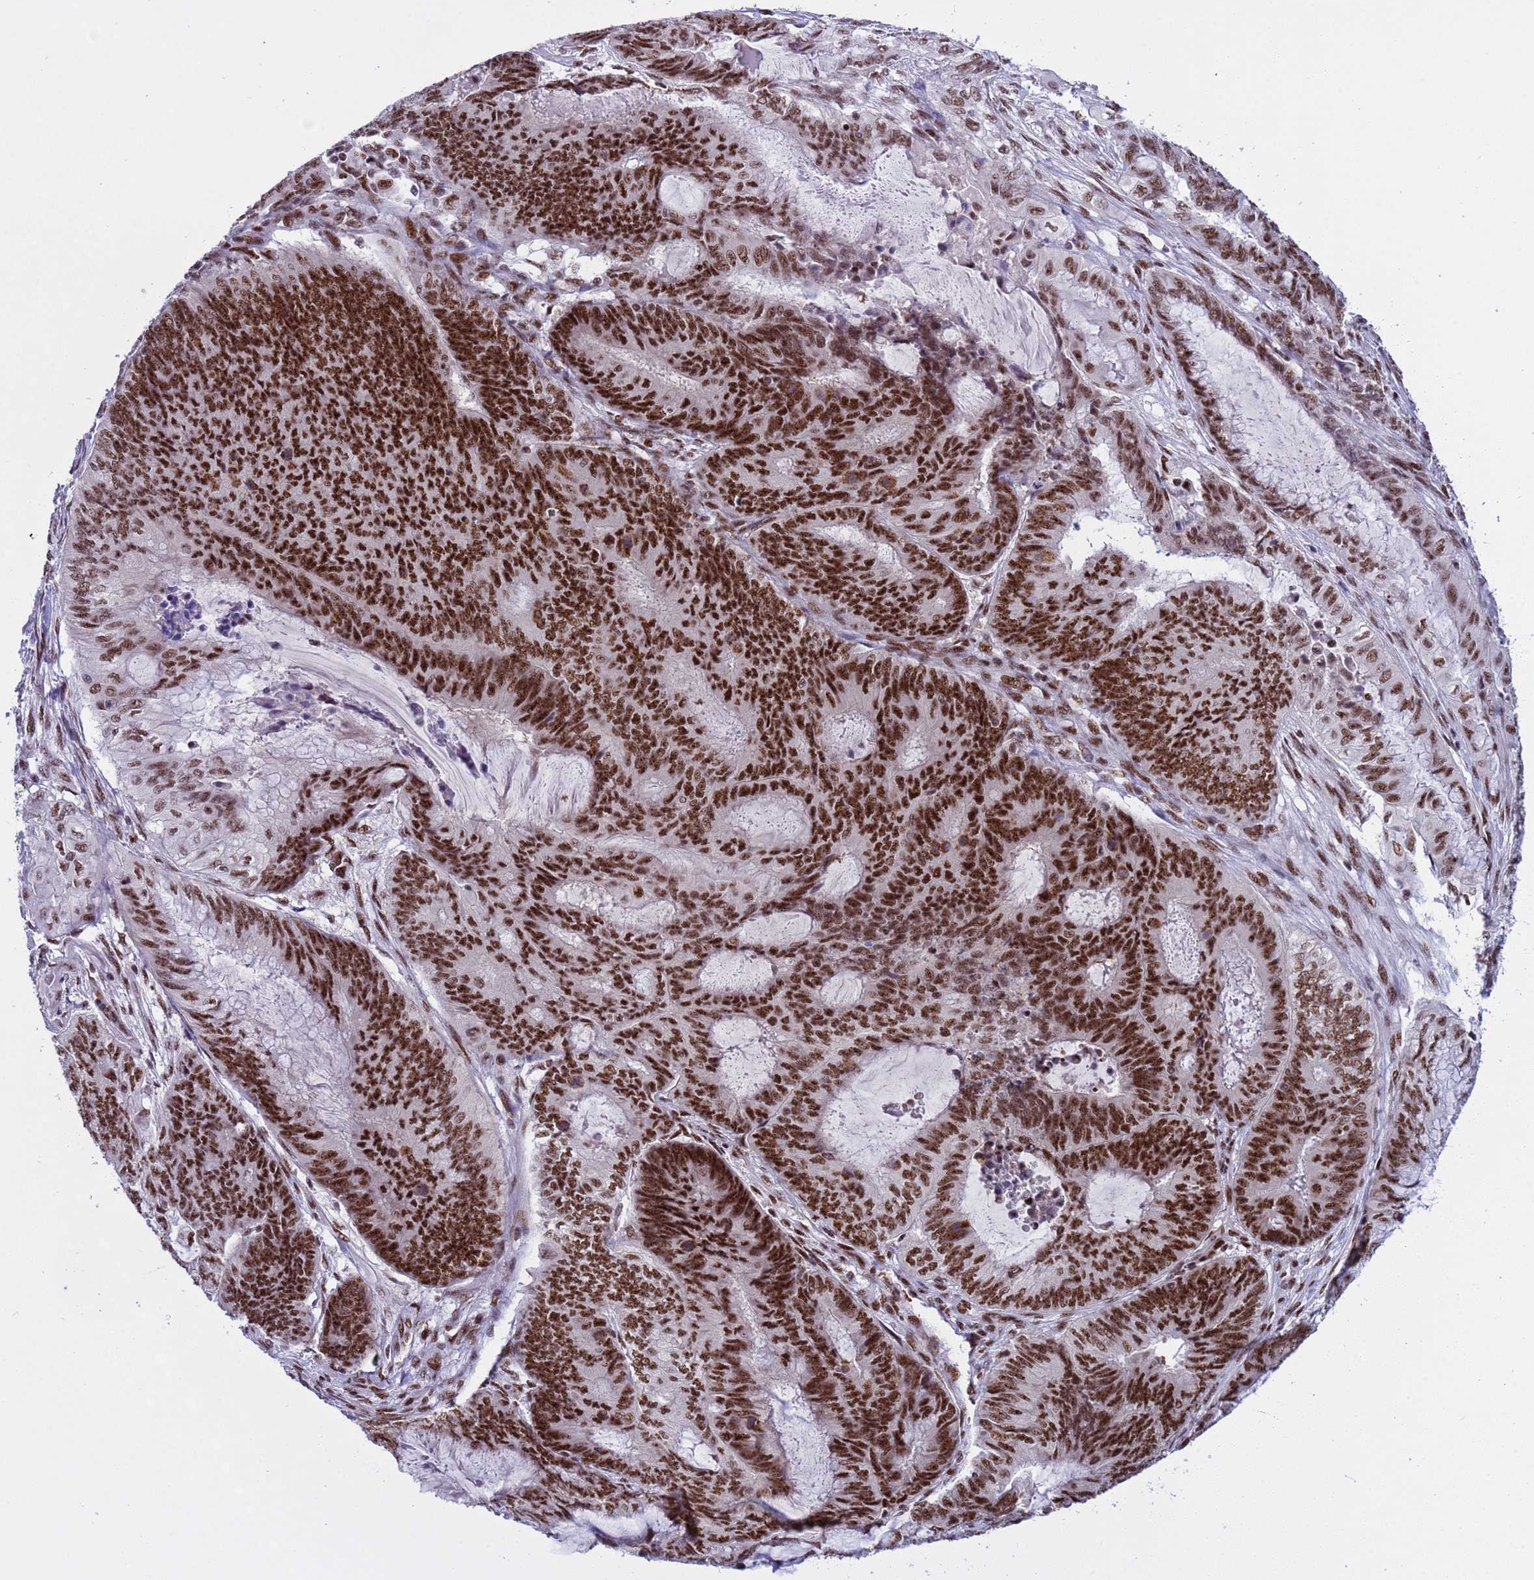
{"staining": {"intensity": "strong", "quantity": ">75%", "location": "nuclear"}, "tissue": "endometrial cancer", "cell_type": "Tumor cells", "image_type": "cancer", "snomed": [{"axis": "morphology", "description": "Adenocarcinoma, NOS"}, {"axis": "topography", "description": "Uterus"}, {"axis": "topography", "description": "Endometrium"}], "caption": "A high amount of strong nuclear expression is present in approximately >75% of tumor cells in adenocarcinoma (endometrial) tissue.", "gene": "THOC2", "patient": {"sex": "female", "age": 70}}